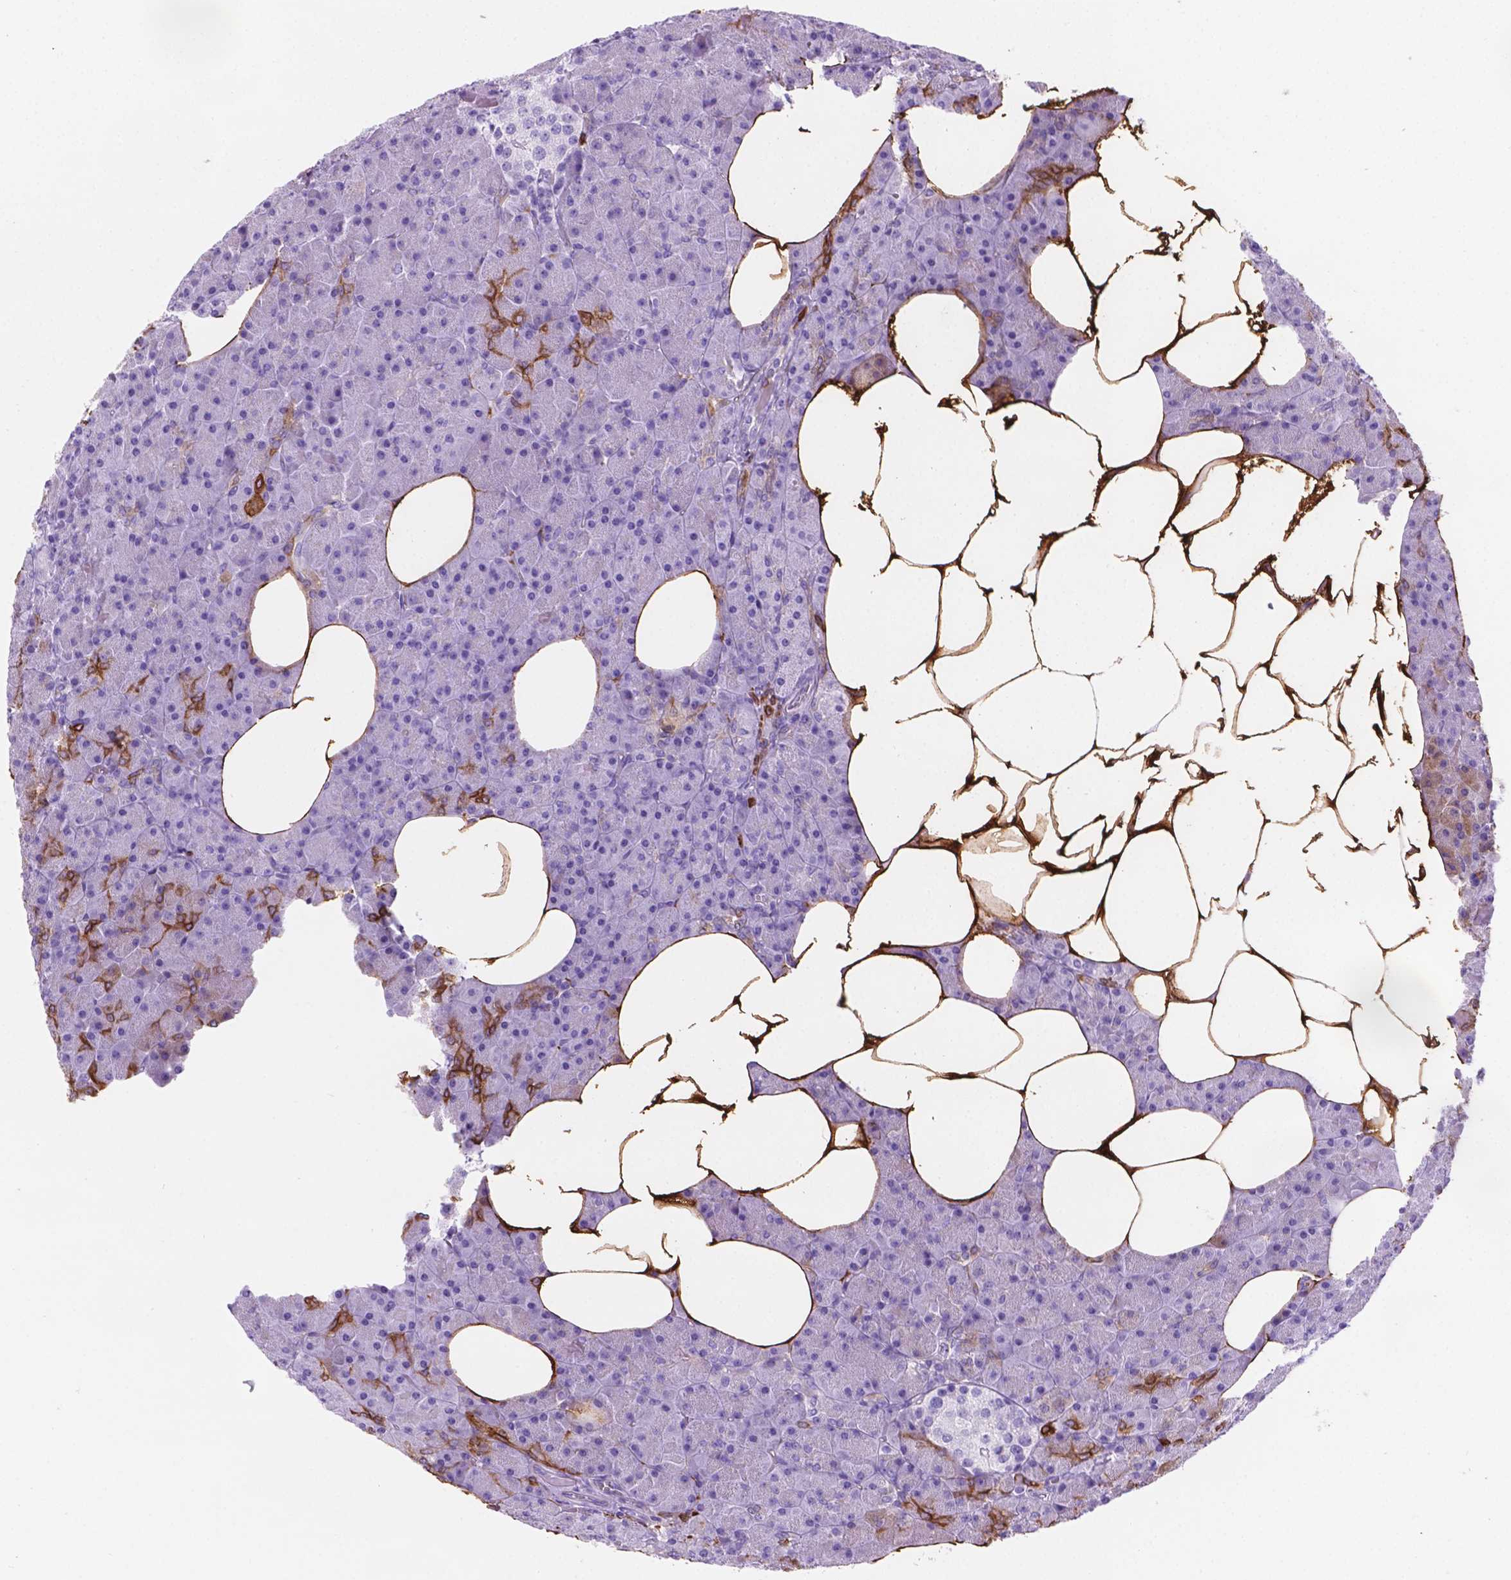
{"staining": {"intensity": "strong", "quantity": "<25%", "location": "cytoplasmic/membranous"}, "tissue": "pancreas", "cell_type": "Exocrine glandular cells", "image_type": "normal", "snomed": [{"axis": "morphology", "description": "Normal tissue, NOS"}, {"axis": "topography", "description": "Pancreas"}], "caption": "Immunohistochemistry histopathology image of benign pancreas: human pancreas stained using immunohistochemistry (IHC) shows medium levels of strong protein expression localized specifically in the cytoplasmic/membranous of exocrine glandular cells, appearing as a cytoplasmic/membranous brown color.", "gene": "MACF1", "patient": {"sex": "female", "age": 45}}